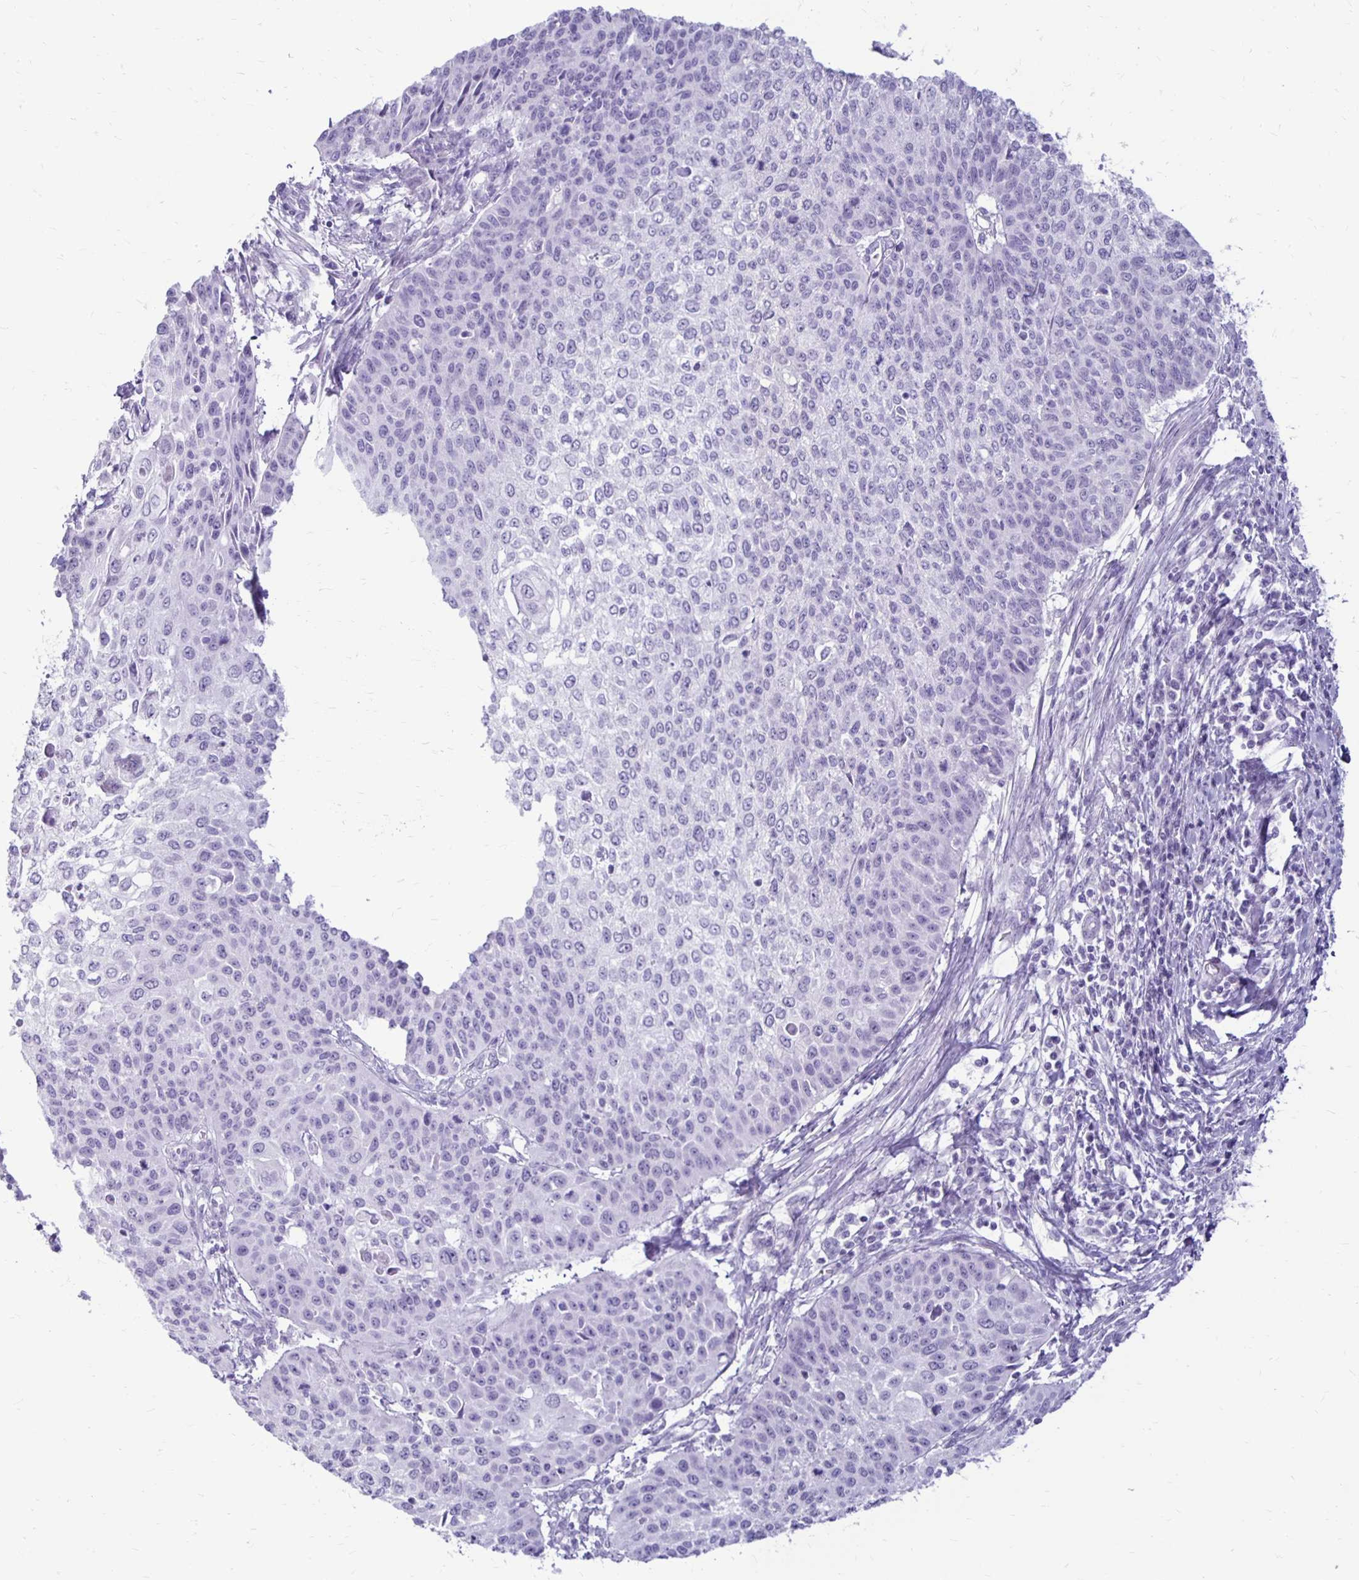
{"staining": {"intensity": "negative", "quantity": "none", "location": "none"}, "tissue": "cervical cancer", "cell_type": "Tumor cells", "image_type": "cancer", "snomed": [{"axis": "morphology", "description": "Squamous cell carcinoma, NOS"}, {"axis": "topography", "description": "Cervix"}], "caption": "Immunohistochemistry of human squamous cell carcinoma (cervical) reveals no expression in tumor cells.", "gene": "RYR1", "patient": {"sex": "female", "age": 65}}